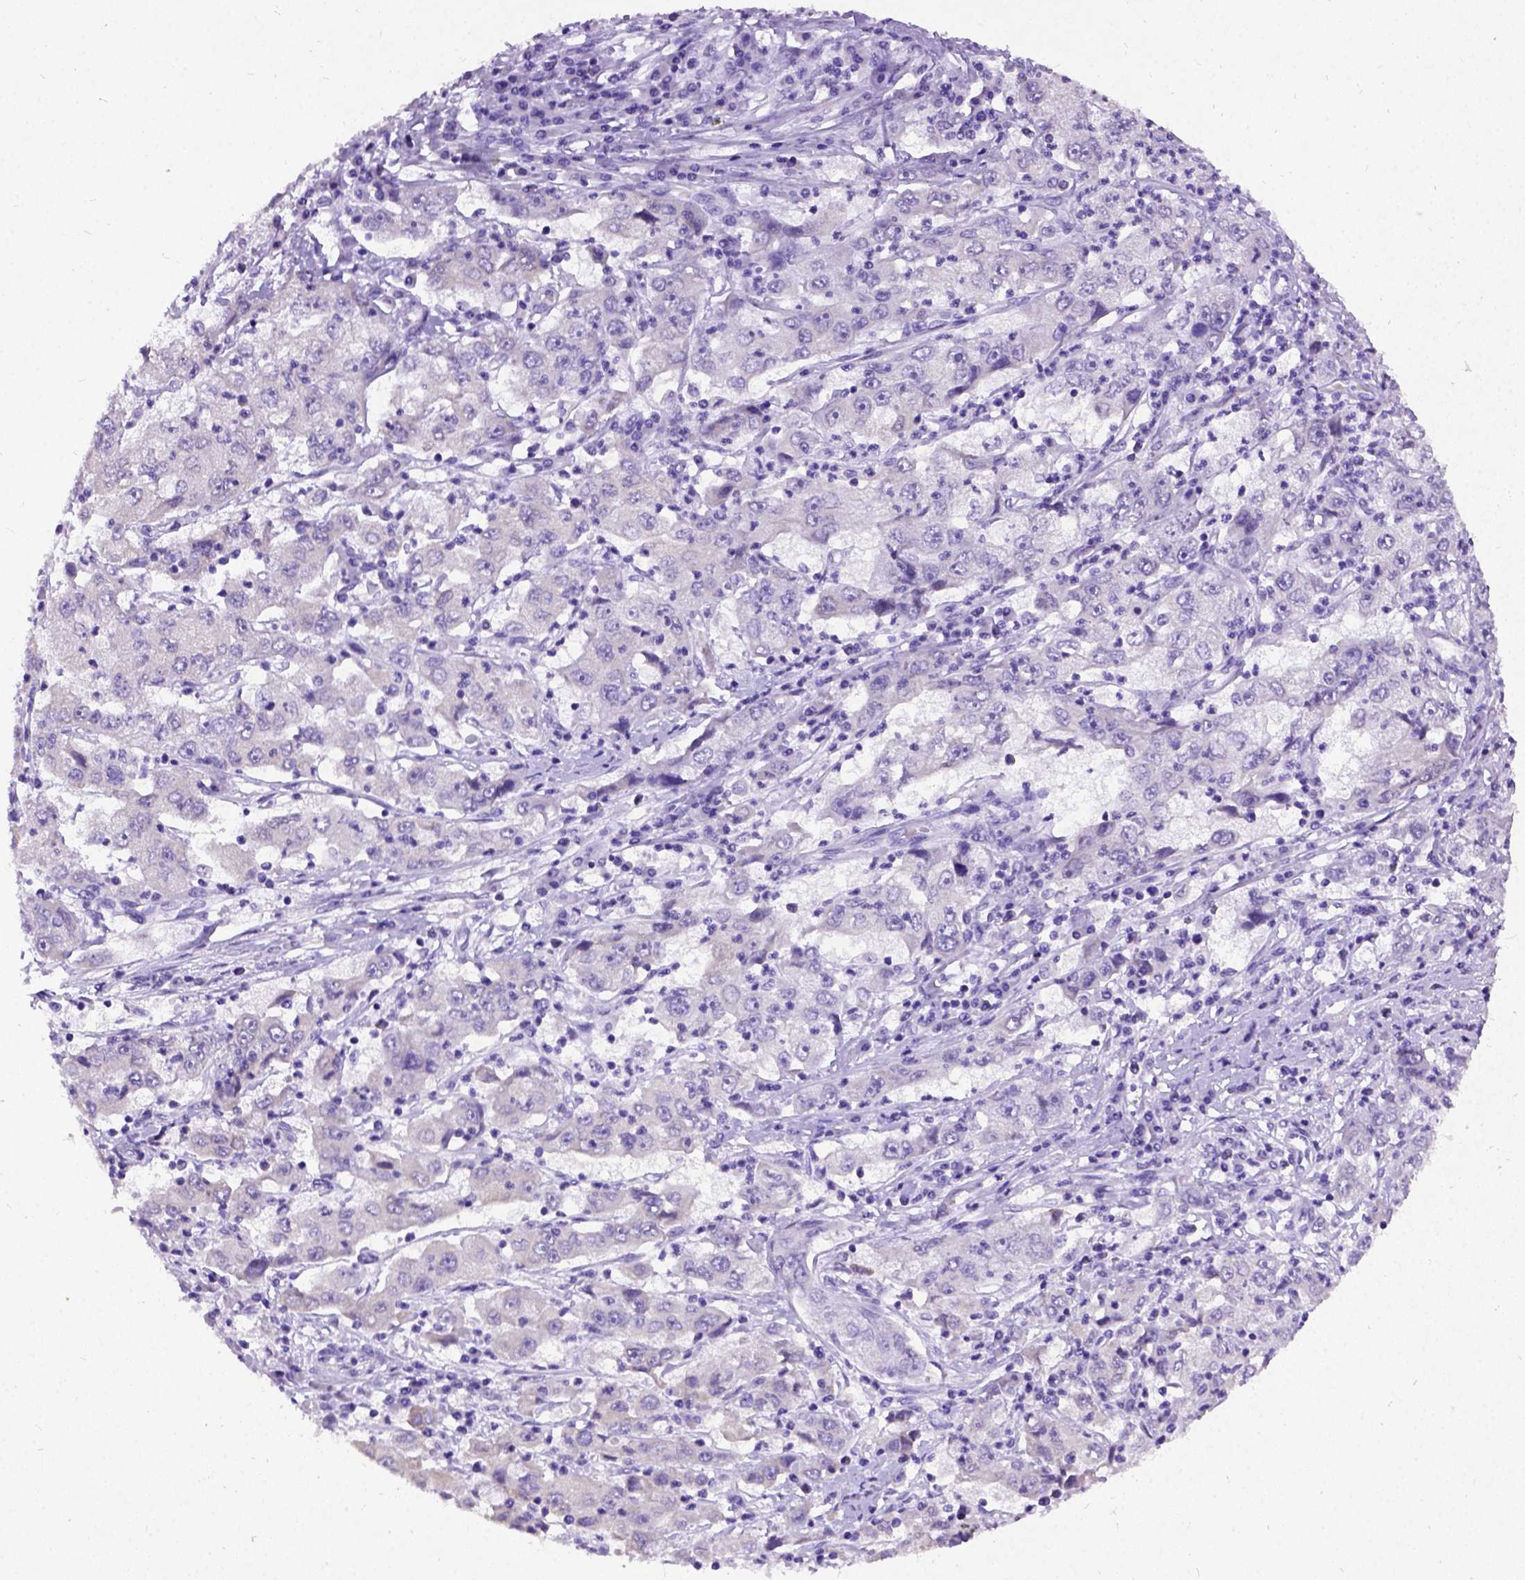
{"staining": {"intensity": "weak", "quantity": "<25%", "location": "cytoplasmic/membranous"}, "tissue": "cervical cancer", "cell_type": "Tumor cells", "image_type": "cancer", "snomed": [{"axis": "morphology", "description": "Squamous cell carcinoma, NOS"}, {"axis": "topography", "description": "Cervix"}], "caption": "Tumor cells show no significant positivity in cervical cancer.", "gene": "NEUROD4", "patient": {"sex": "female", "age": 36}}